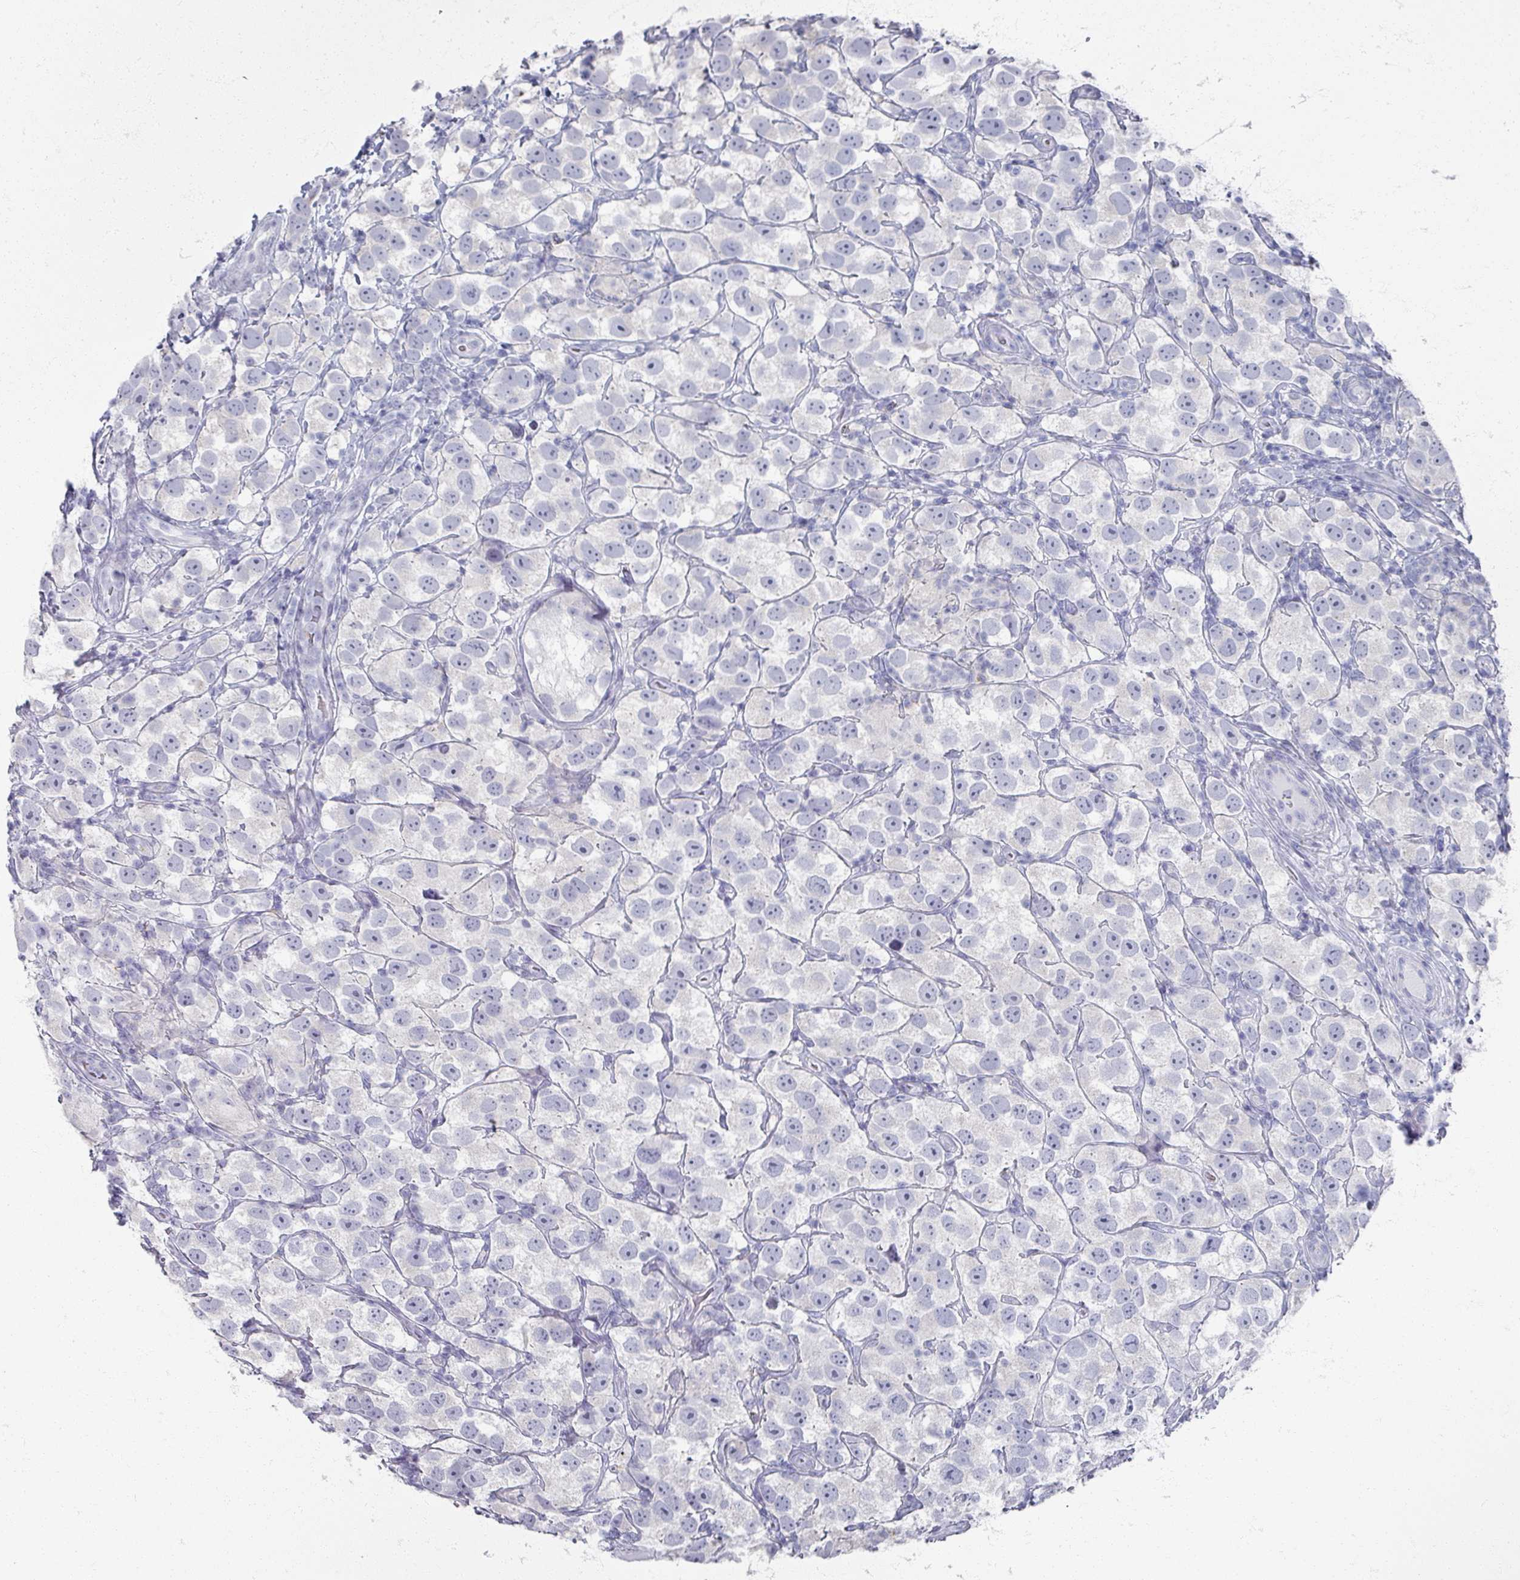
{"staining": {"intensity": "negative", "quantity": "none", "location": "none"}, "tissue": "testis cancer", "cell_type": "Tumor cells", "image_type": "cancer", "snomed": [{"axis": "morphology", "description": "Seminoma, NOS"}, {"axis": "topography", "description": "Testis"}], "caption": "Human testis cancer stained for a protein using immunohistochemistry reveals no positivity in tumor cells.", "gene": "OMG", "patient": {"sex": "male", "age": 26}}